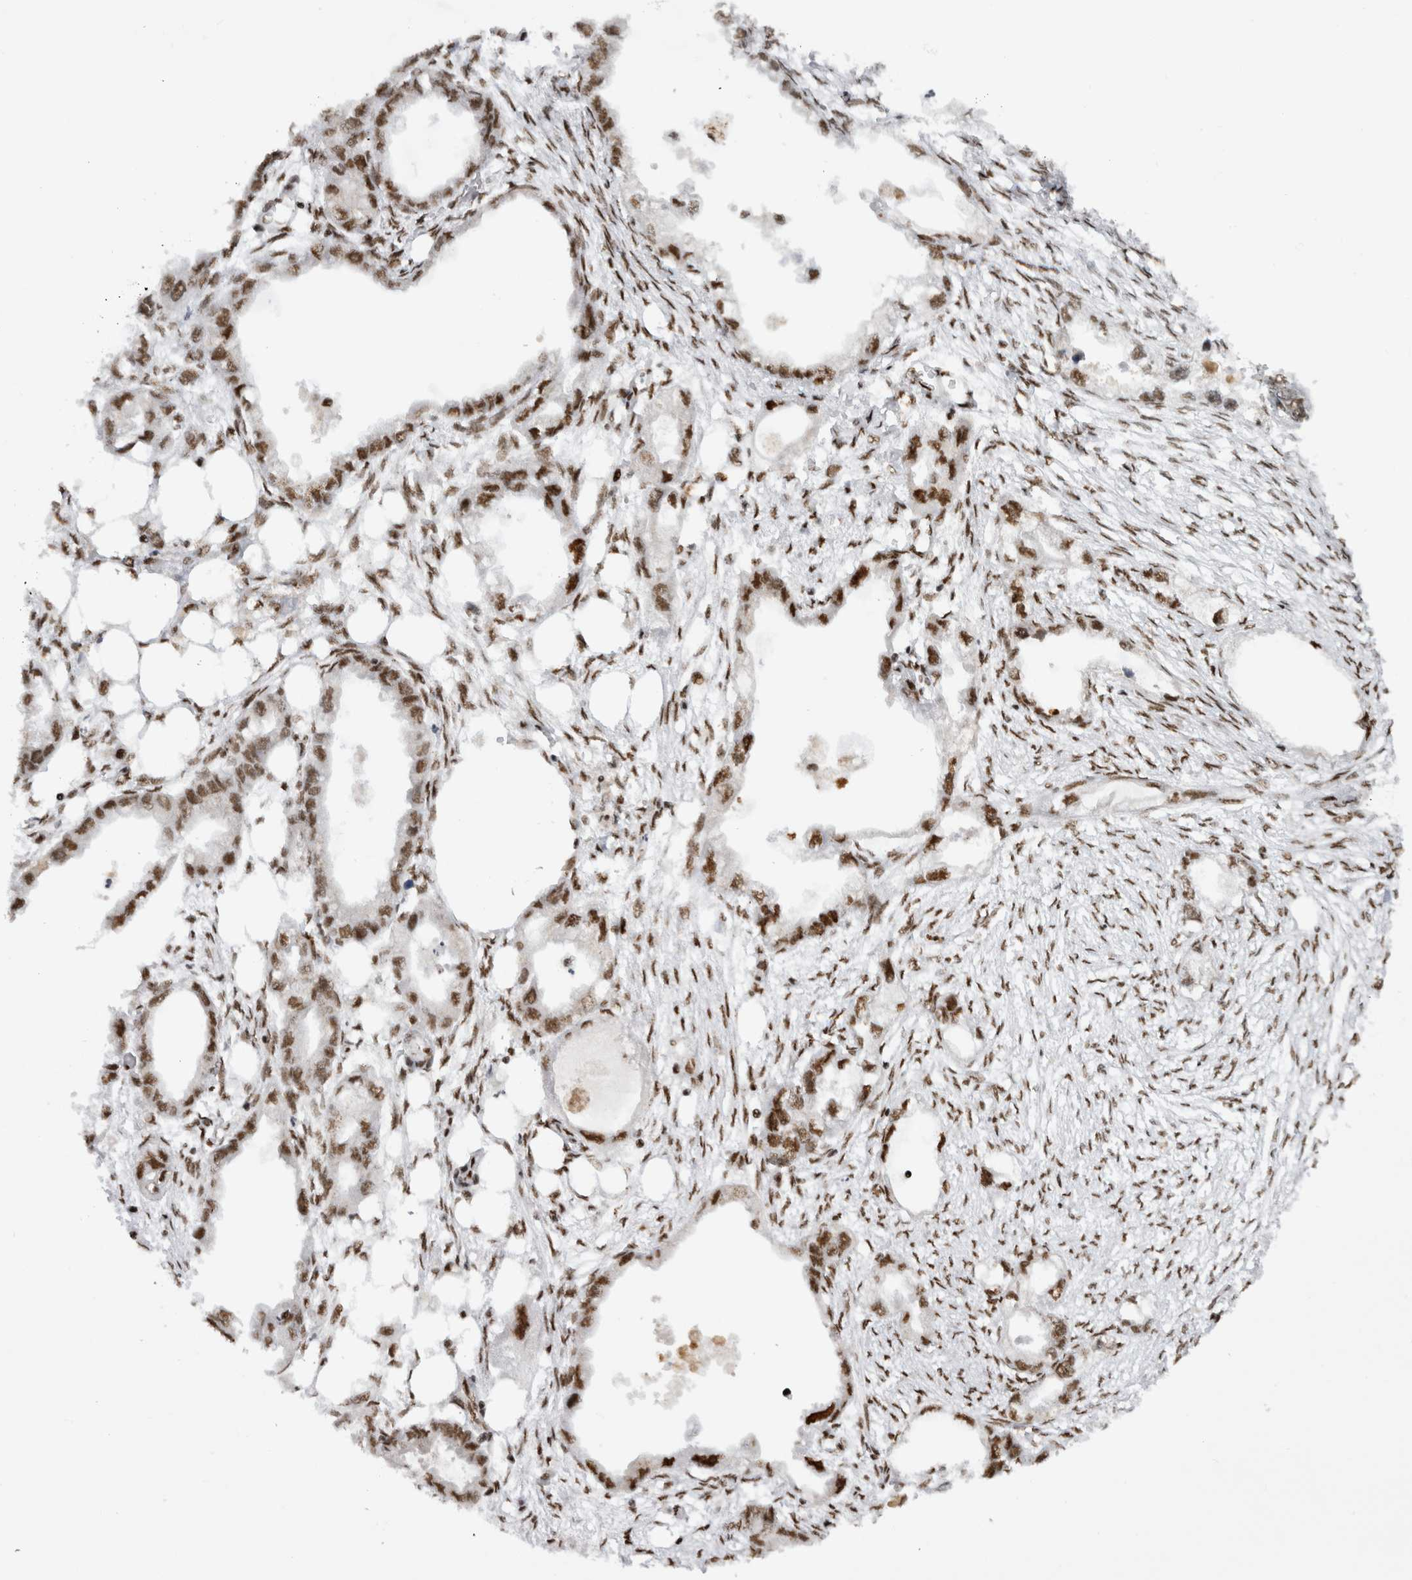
{"staining": {"intensity": "moderate", "quantity": ">75%", "location": "nuclear"}, "tissue": "endometrial cancer", "cell_type": "Tumor cells", "image_type": "cancer", "snomed": [{"axis": "morphology", "description": "Adenocarcinoma, NOS"}, {"axis": "morphology", "description": "Adenocarcinoma, metastatic, NOS"}, {"axis": "topography", "description": "Adipose tissue"}, {"axis": "topography", "description": "Endometrium"}], "caption": "Protein analysis of endometrial adenocarcinoma tissue exhibits moderate nuclear expression in approximately >75% of tumor cells.", "gene": "EYA2", "patient": {"sex": "female", "age": 67}}